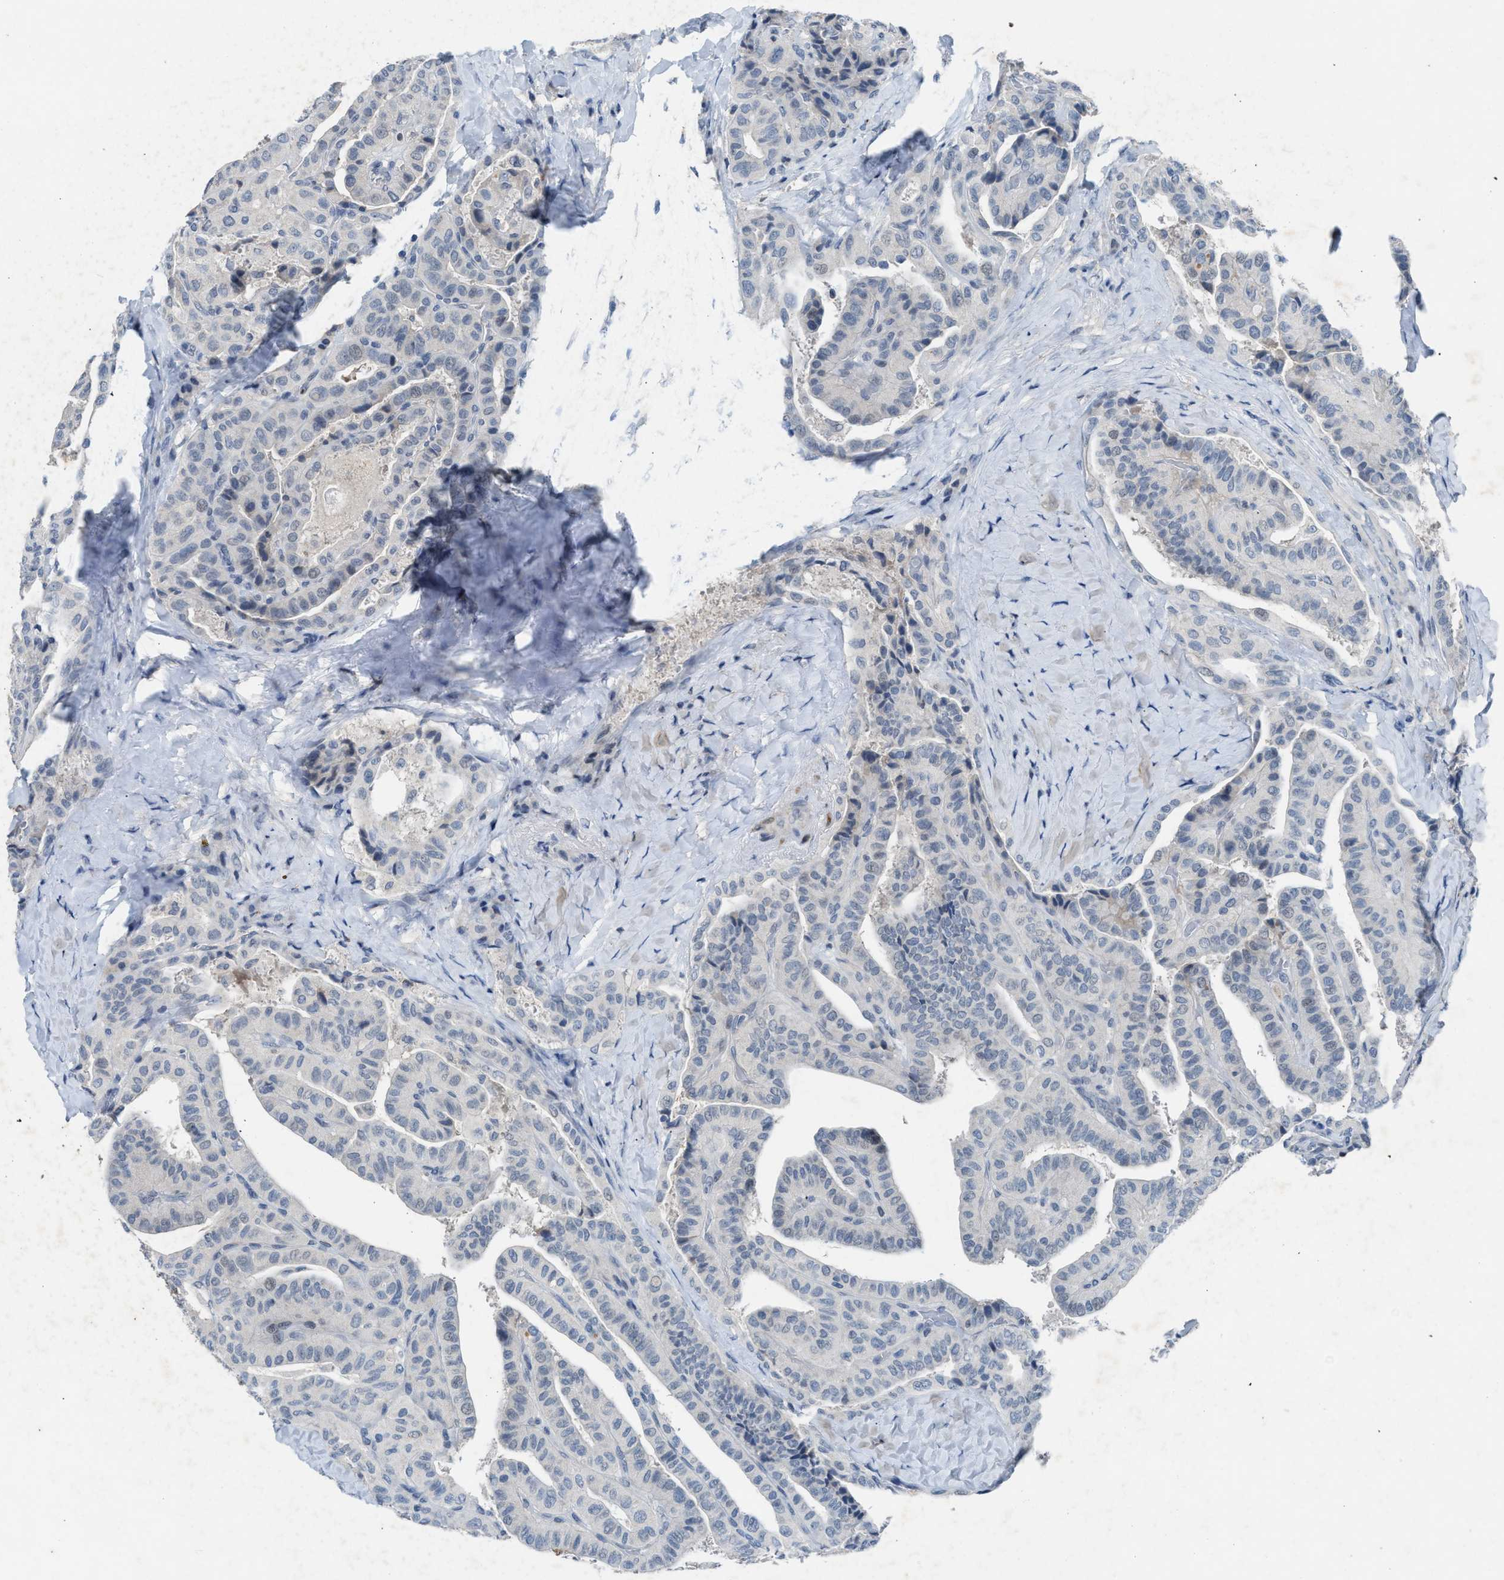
{"staining": {"intensity": "negative", "quantity": "none", "location": "none"}, "tissue": "thyroid cancer", "cell_type": "Tumor cells", "image_type": "cancer", "snomed": [{"axis": "morphology", "description": "Papillary adenocarcinoma, NOS"}, {"axis": "topography", "description": "Thyroid gland"}], "caption": "DAB immunohistochemical staining of thyroid cancer (papillary adenocarcinoma) shows no significant positivity in tumor cells.", "gene": "SLC5A5", "patient": {"sex": "male", "age": 77}}